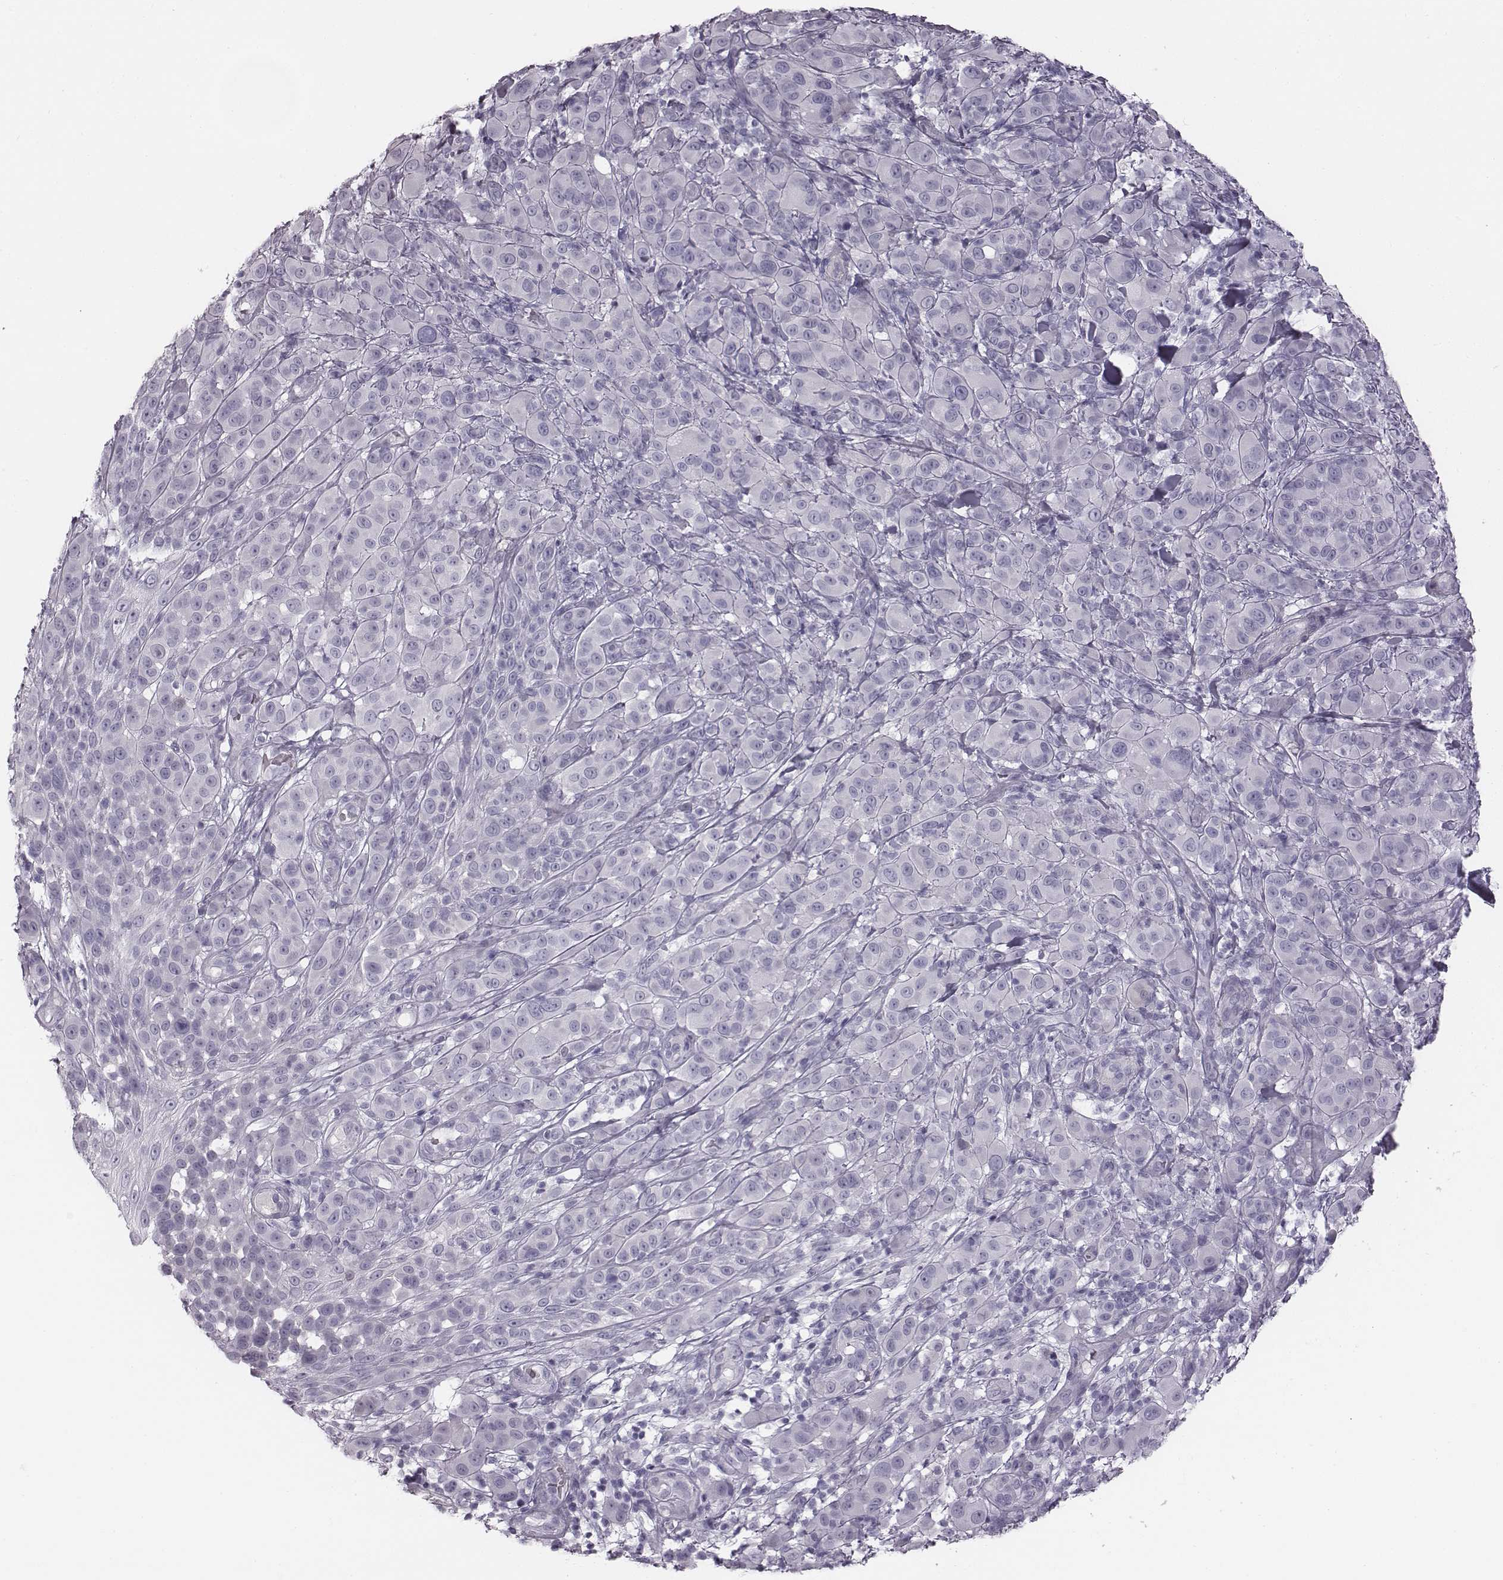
{"staining": {"intensity": "negative", "quantity": "none", "location": "none"}, "tissue": "melanoma", "cell_type": "Tumor cells", "image_type": "cancer", "snomed": [{"axis": "morphology", "description": "Malignant melanoma, NOS"}, {"axis": "topography", "description": "Skin"}], "caption": "Immunohistochemistry of malignant melanoma reveals no positivity in tumor cells.", "gene": "CRISP1", "patient": {"sex": "female", "age": 87}}